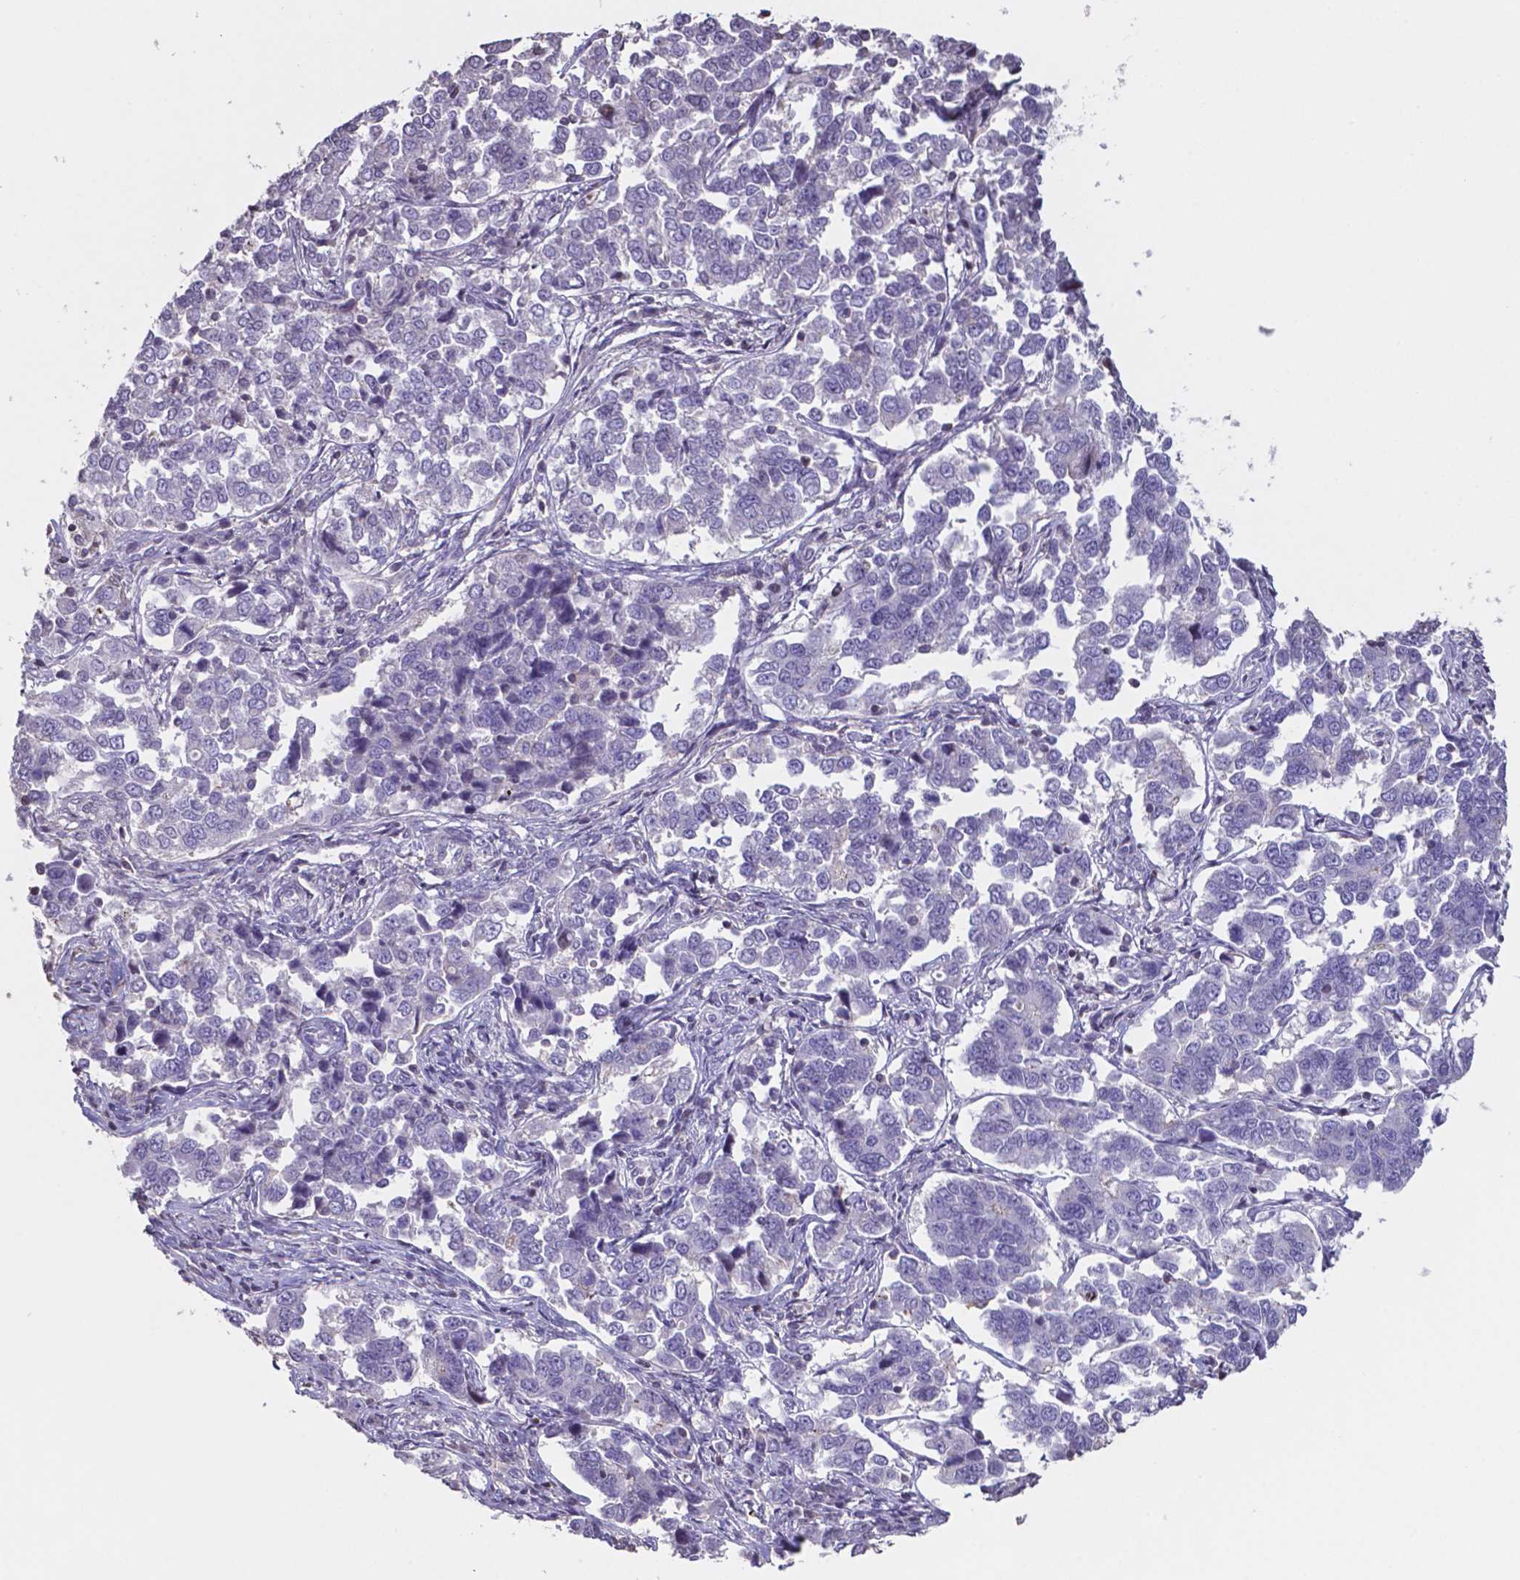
{"staining": {"intensity": "weak", "quantity": "<25%", "location": "cytoplasmic/membranous"}, "tissue": "endometrial cancer", "cell_type": "Tumor cells", "image_type": "cancer", "snomed": [{"axis": "morphology", "description": "Adenocarcinoma, NOS"}, {"axis": "topography", "description": "Endometrium"}], "caption": "This is an immunohistochemistry image of endometrial adenocarcinoma. There is no positivity in tumor cells.", "gene": "MLC1", "patient": {"sex": "female", "age": 43}}